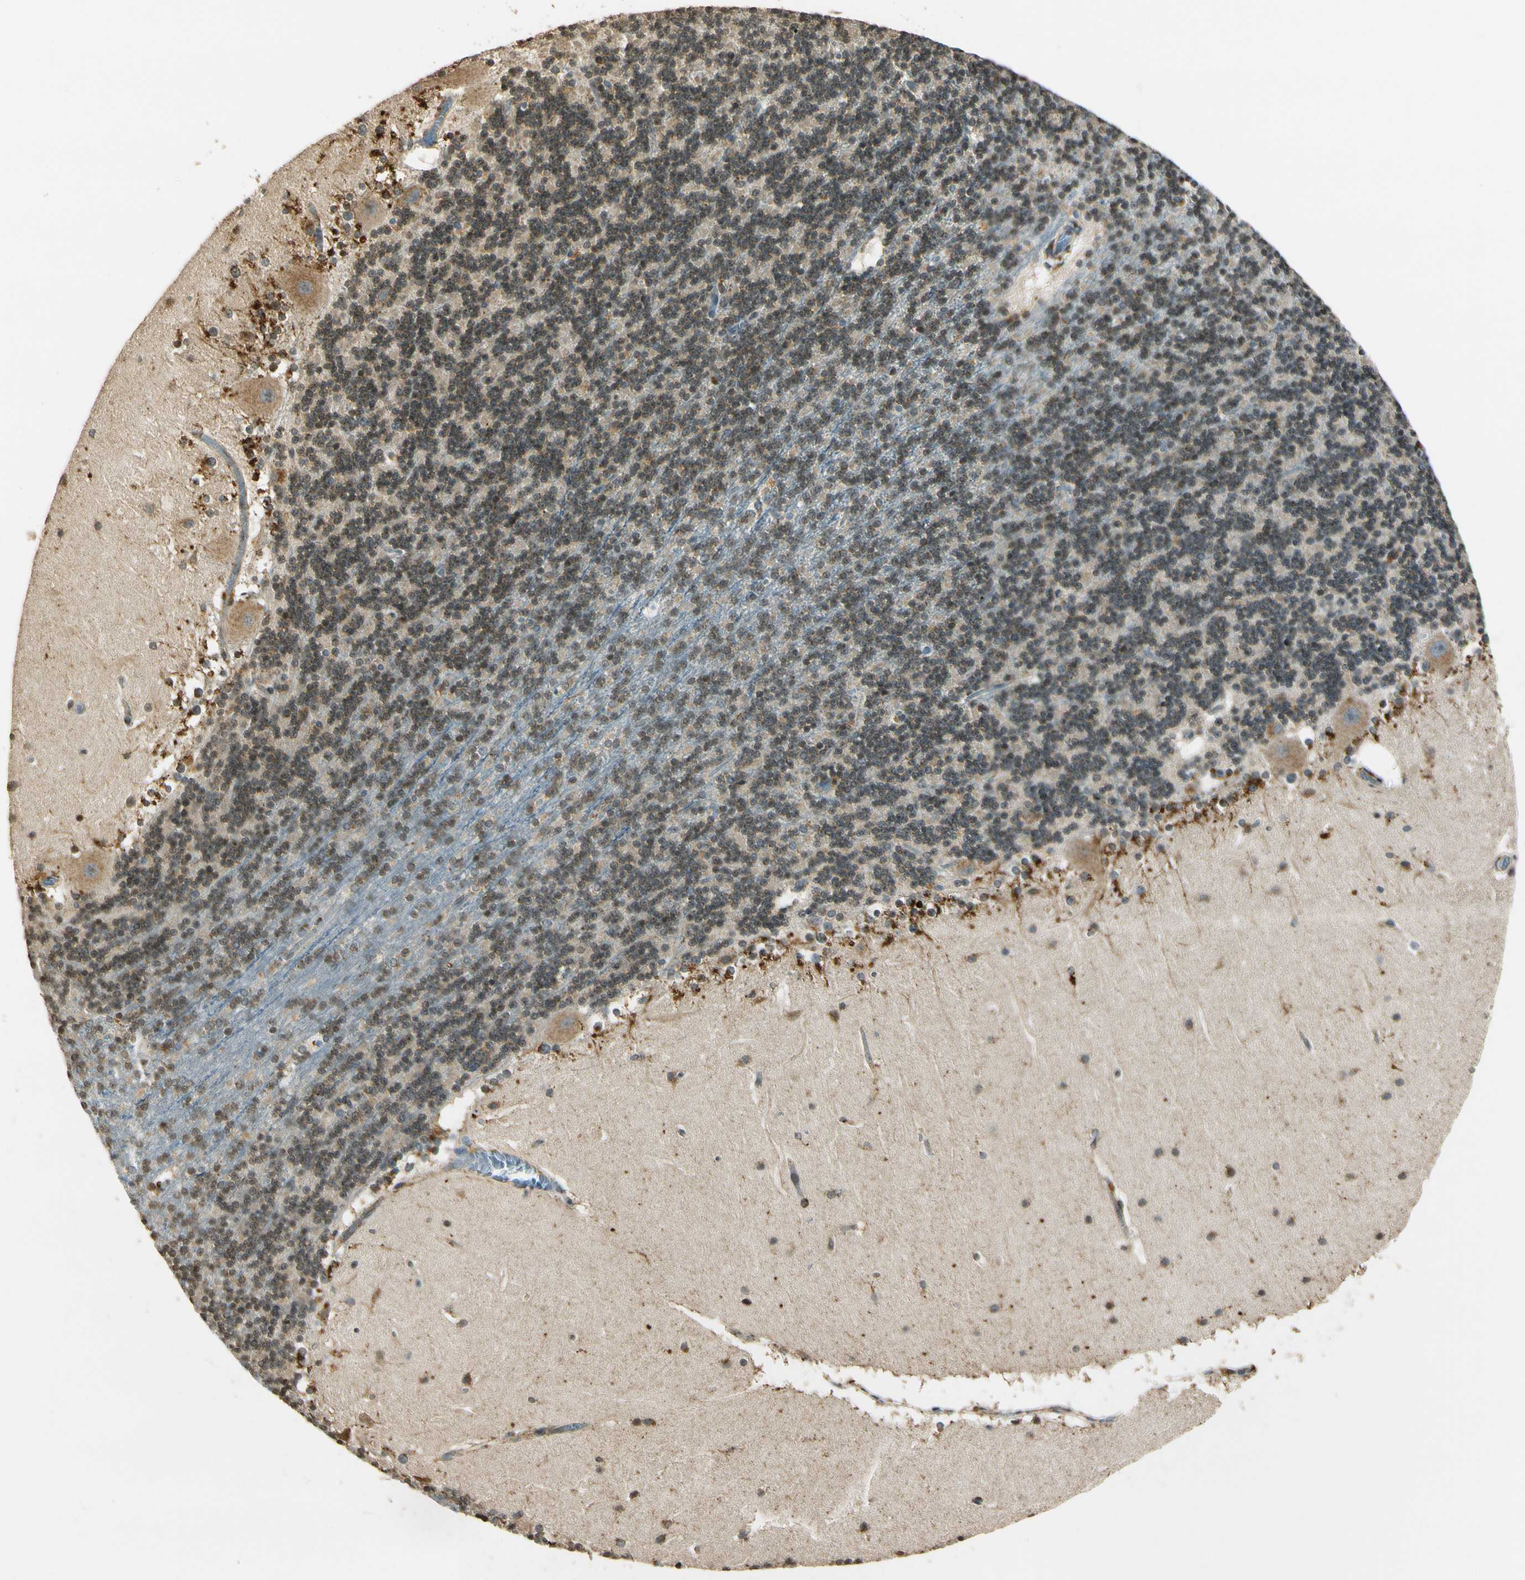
{"staining": {"intensity": "weak", "quantity": "<25%", "location": "cytoplasmic/membranous"}, "tissue": "cerebellum", "cell_type": "Cells in granular layer", "image_type": "normal", "snomed": [{"axis": "morphology", "description": "Normal tissue, NOS"}, {"axis": "topography", "description": "Cerebellum"}], "caption": "Immunohistochemical staining of normal cerebellum reveals no significant staining in cells in granular layer.", "gene": "LAMTOR1", "patient": {"sex": "female", "age": 19}}